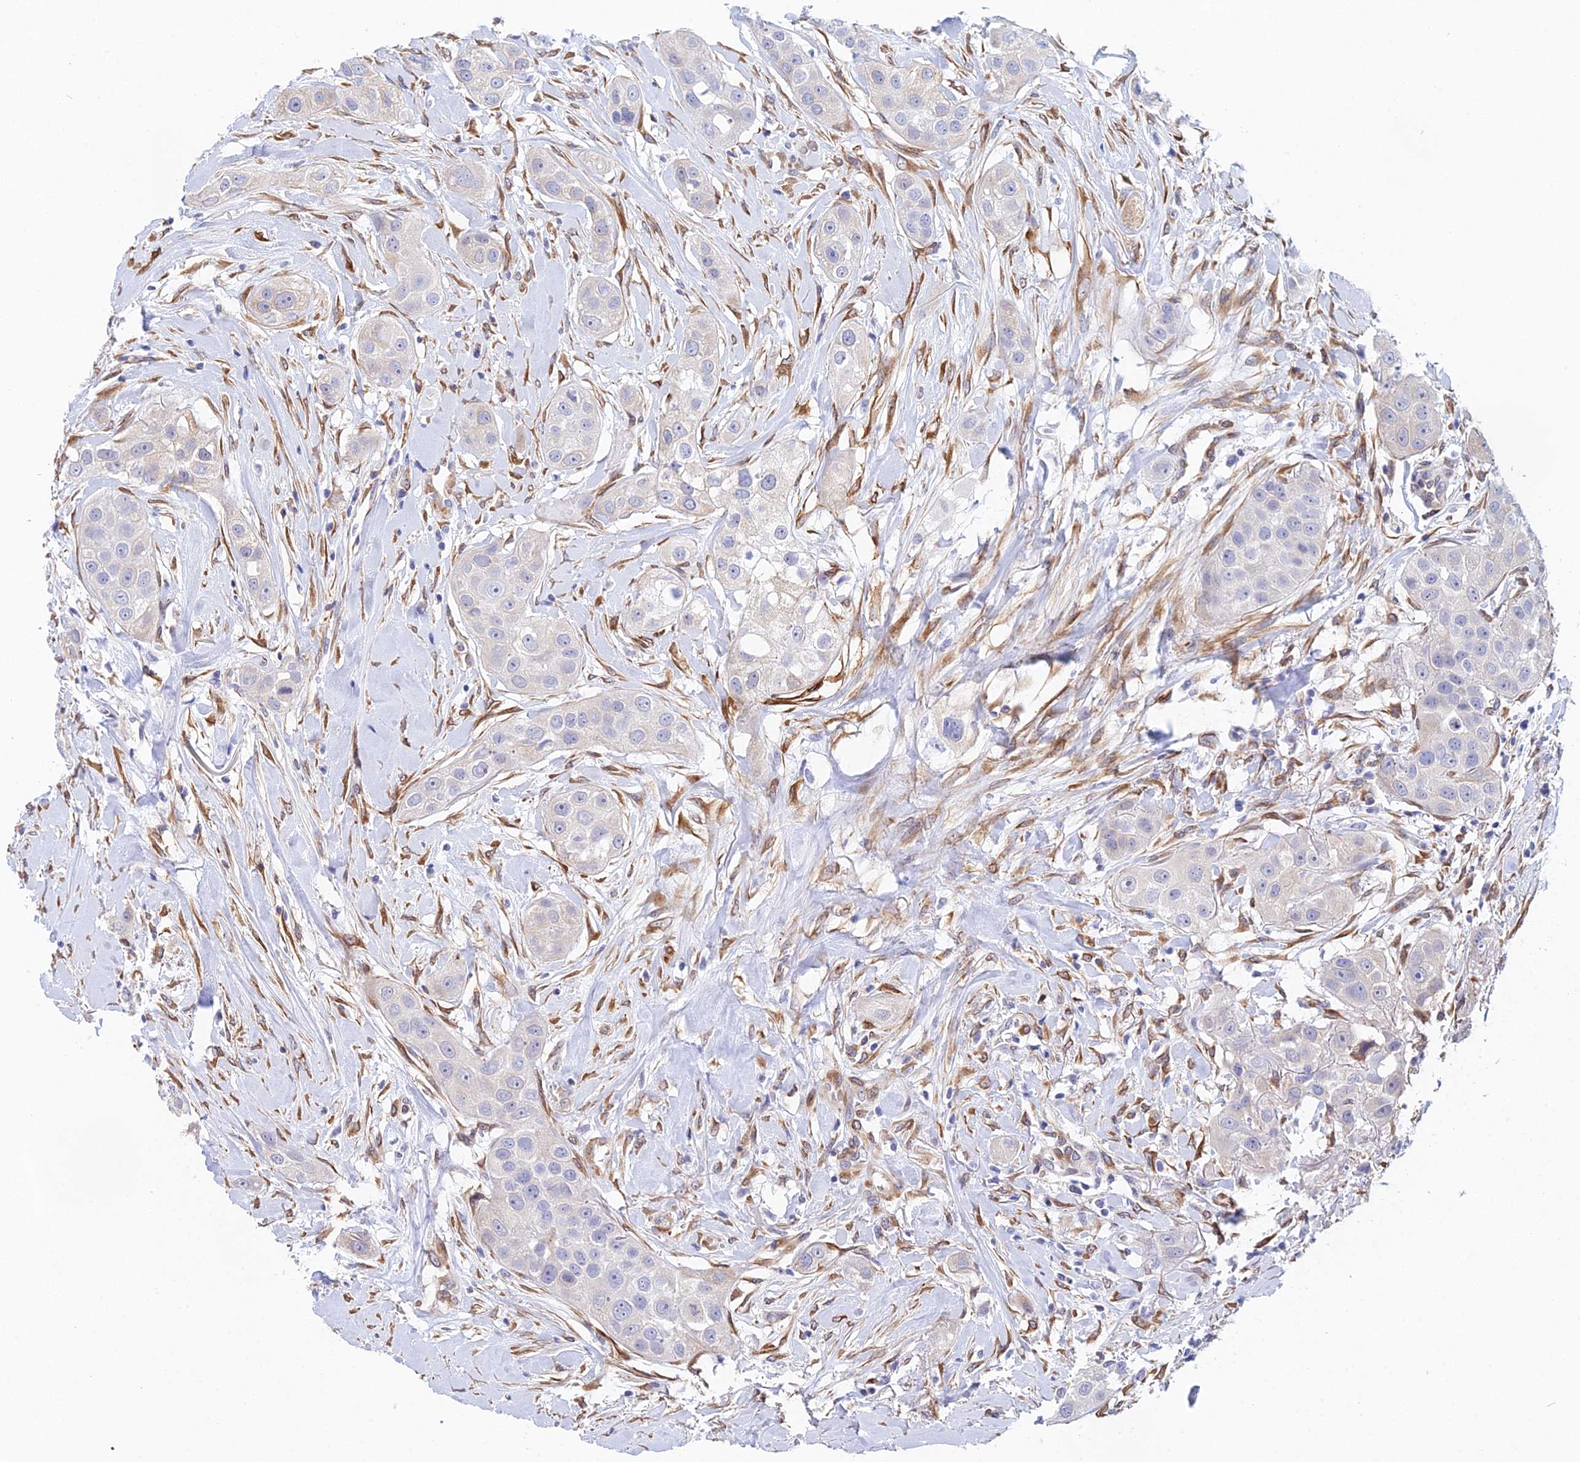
{"staining": {"intensity": "weak", "quantity": "<25%", "location": "cytoplasmic/membranous"}, "tissue": "head and neck cancer", "cell_type": "Tumor cells", "image_type": "cancer", "snomed": [{"axis": "morphology", "description": "Normal tissue, NOS"}, {"axis": "morphology", "description": "Squamous cell carcinoma, NOS"}, {"axis": "topography", "description": "Skeletal muscle"}, {"axis": "topography", "description": "Head-Neck"}], "caption": "IHC of human head and neck cancer demonstrates no positivity in tumor cells.", "gene": "MXRA7", "patient": {"sex": "male", "age": 51}}